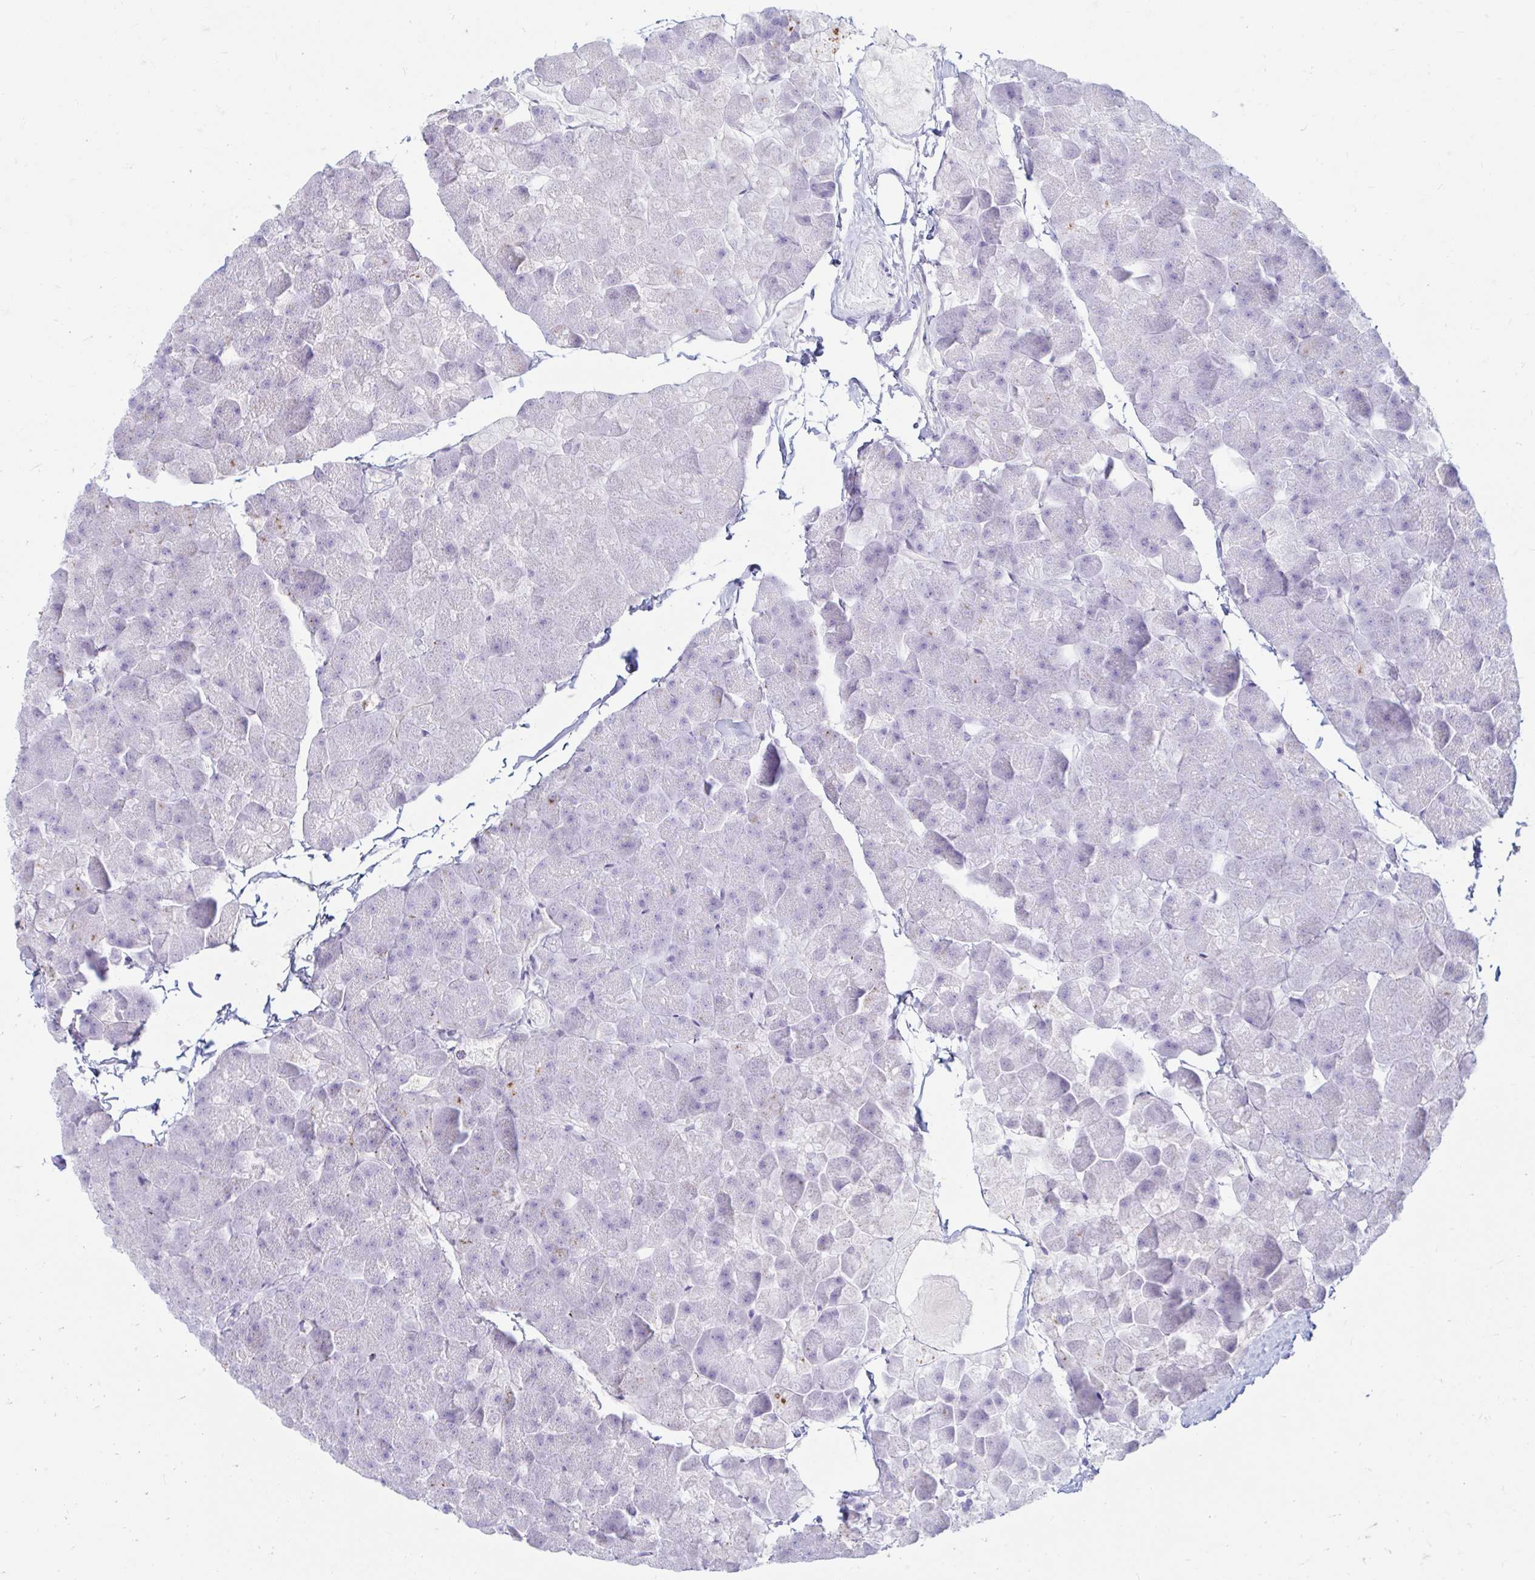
{"staining": {"intensity": "negative", "quantity": "none", "location": "none"}, "tissue": "pancreas", "cell_type": "Exocrine glandular cells", "image_type": "normal", "snomed": [{"axis": "morphology", "description": "Normal tissue, NOS"}, {"axis": "topography", "description": "Pancreas"}], "caption": "There is no significant staining in exocrine glandular cells of pancreas. (DAB immunohistochemistry, high magnification).", "gene": "ERICH6", "patient": {"sex": "male", "age": 35}}